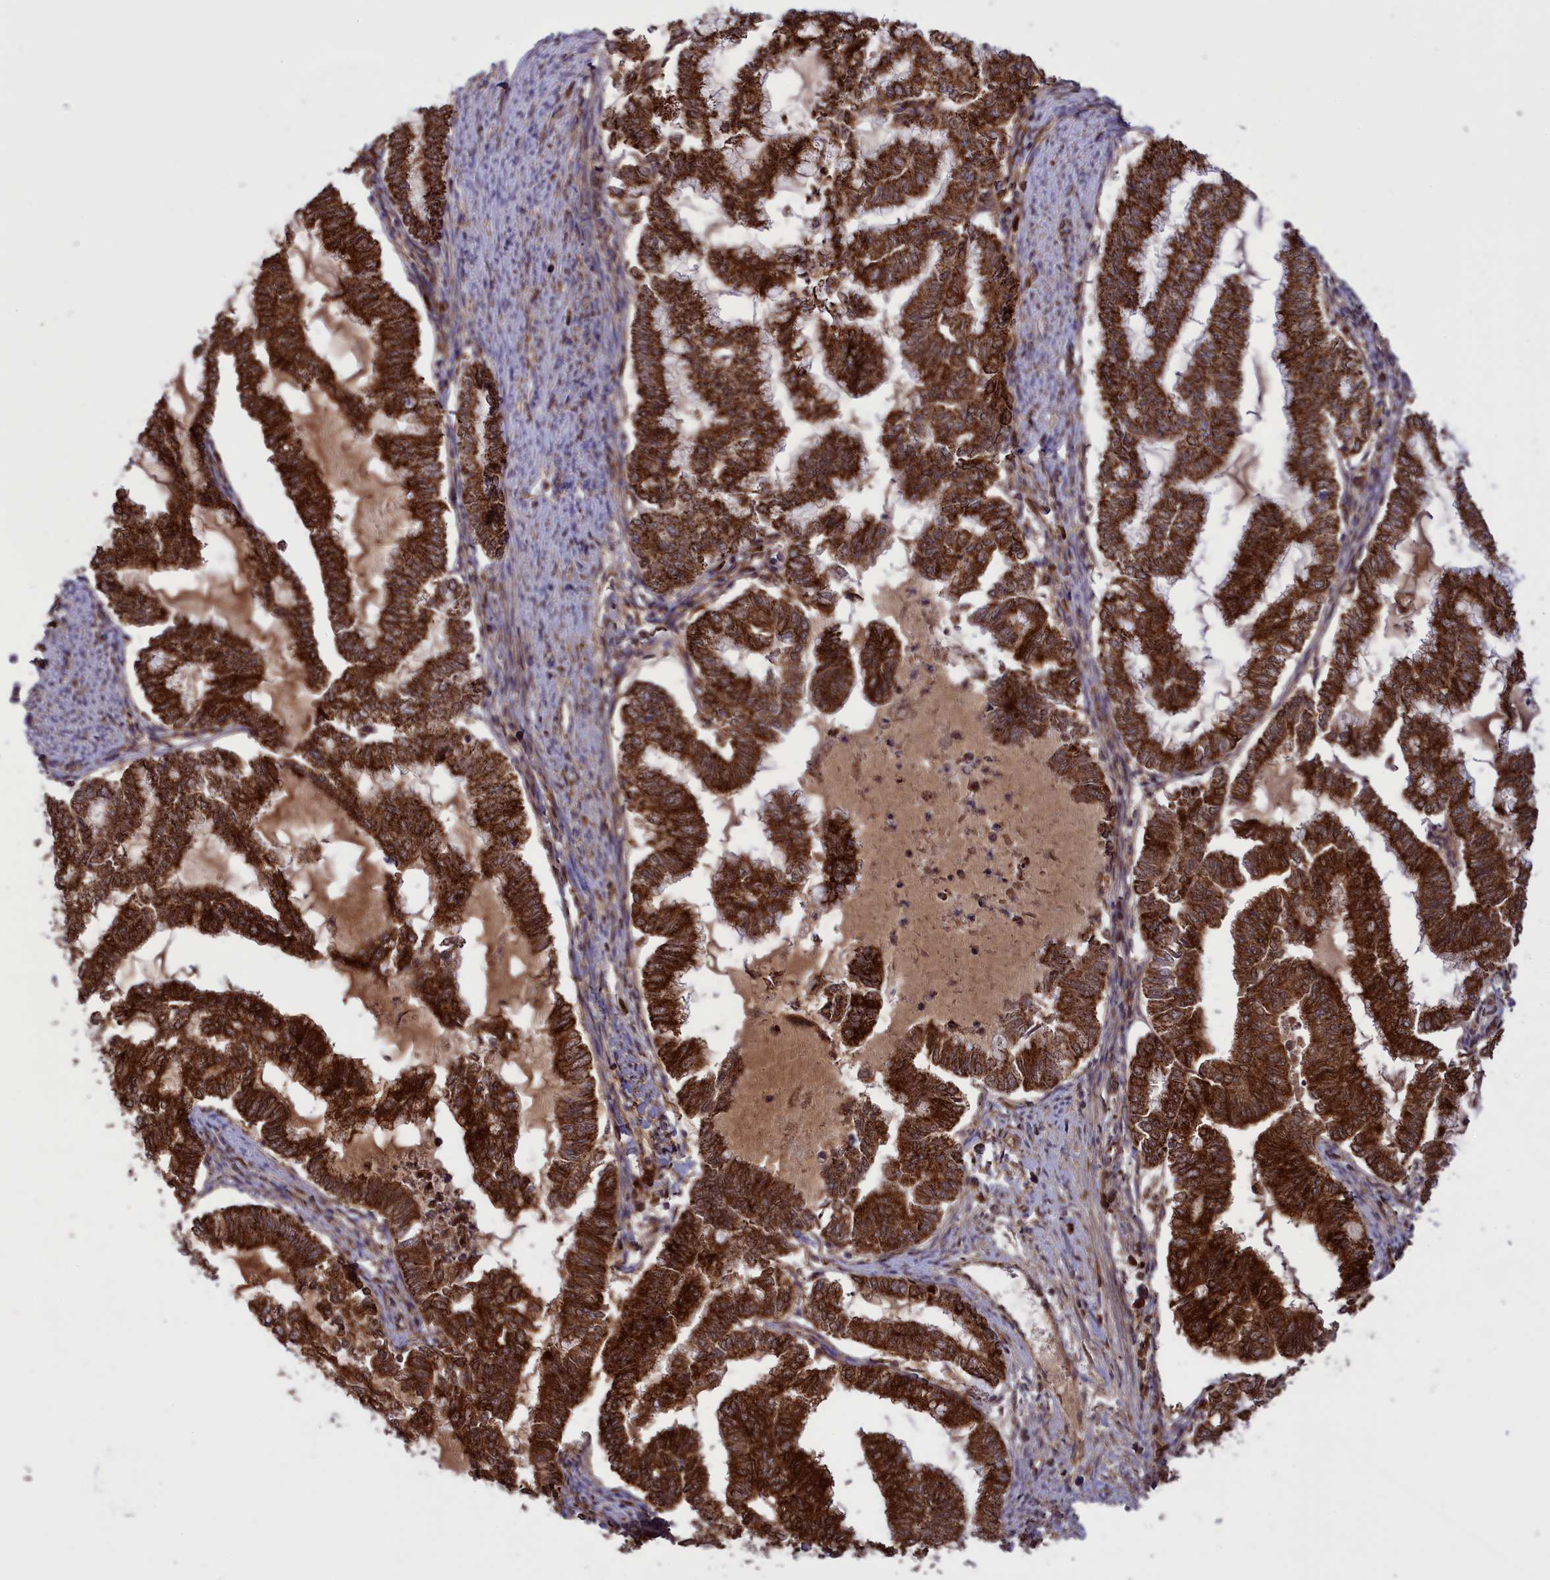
{"staining": {"intensity": "strong", "quantity": ">75%", "location": "cytoplasmic/membranous"}, "tissue": "endometrial cancer", "cell_type": "Tumor cells", "image_type": "cancer", "snomed": [{"axis": "morphology", "description": "Adenocarcinoma, NOS"}, {"axis": "topography", "description": "Endometrium"}], "caption": "Brown immunohistochemical staining in endometrial adenocarcinoma demonstrates strong cytoplasmic/membranous positivity in approximately >75% of tumor cells.", "gene": "ISOC2", "patient": {"sex": "female", "age": 79}}